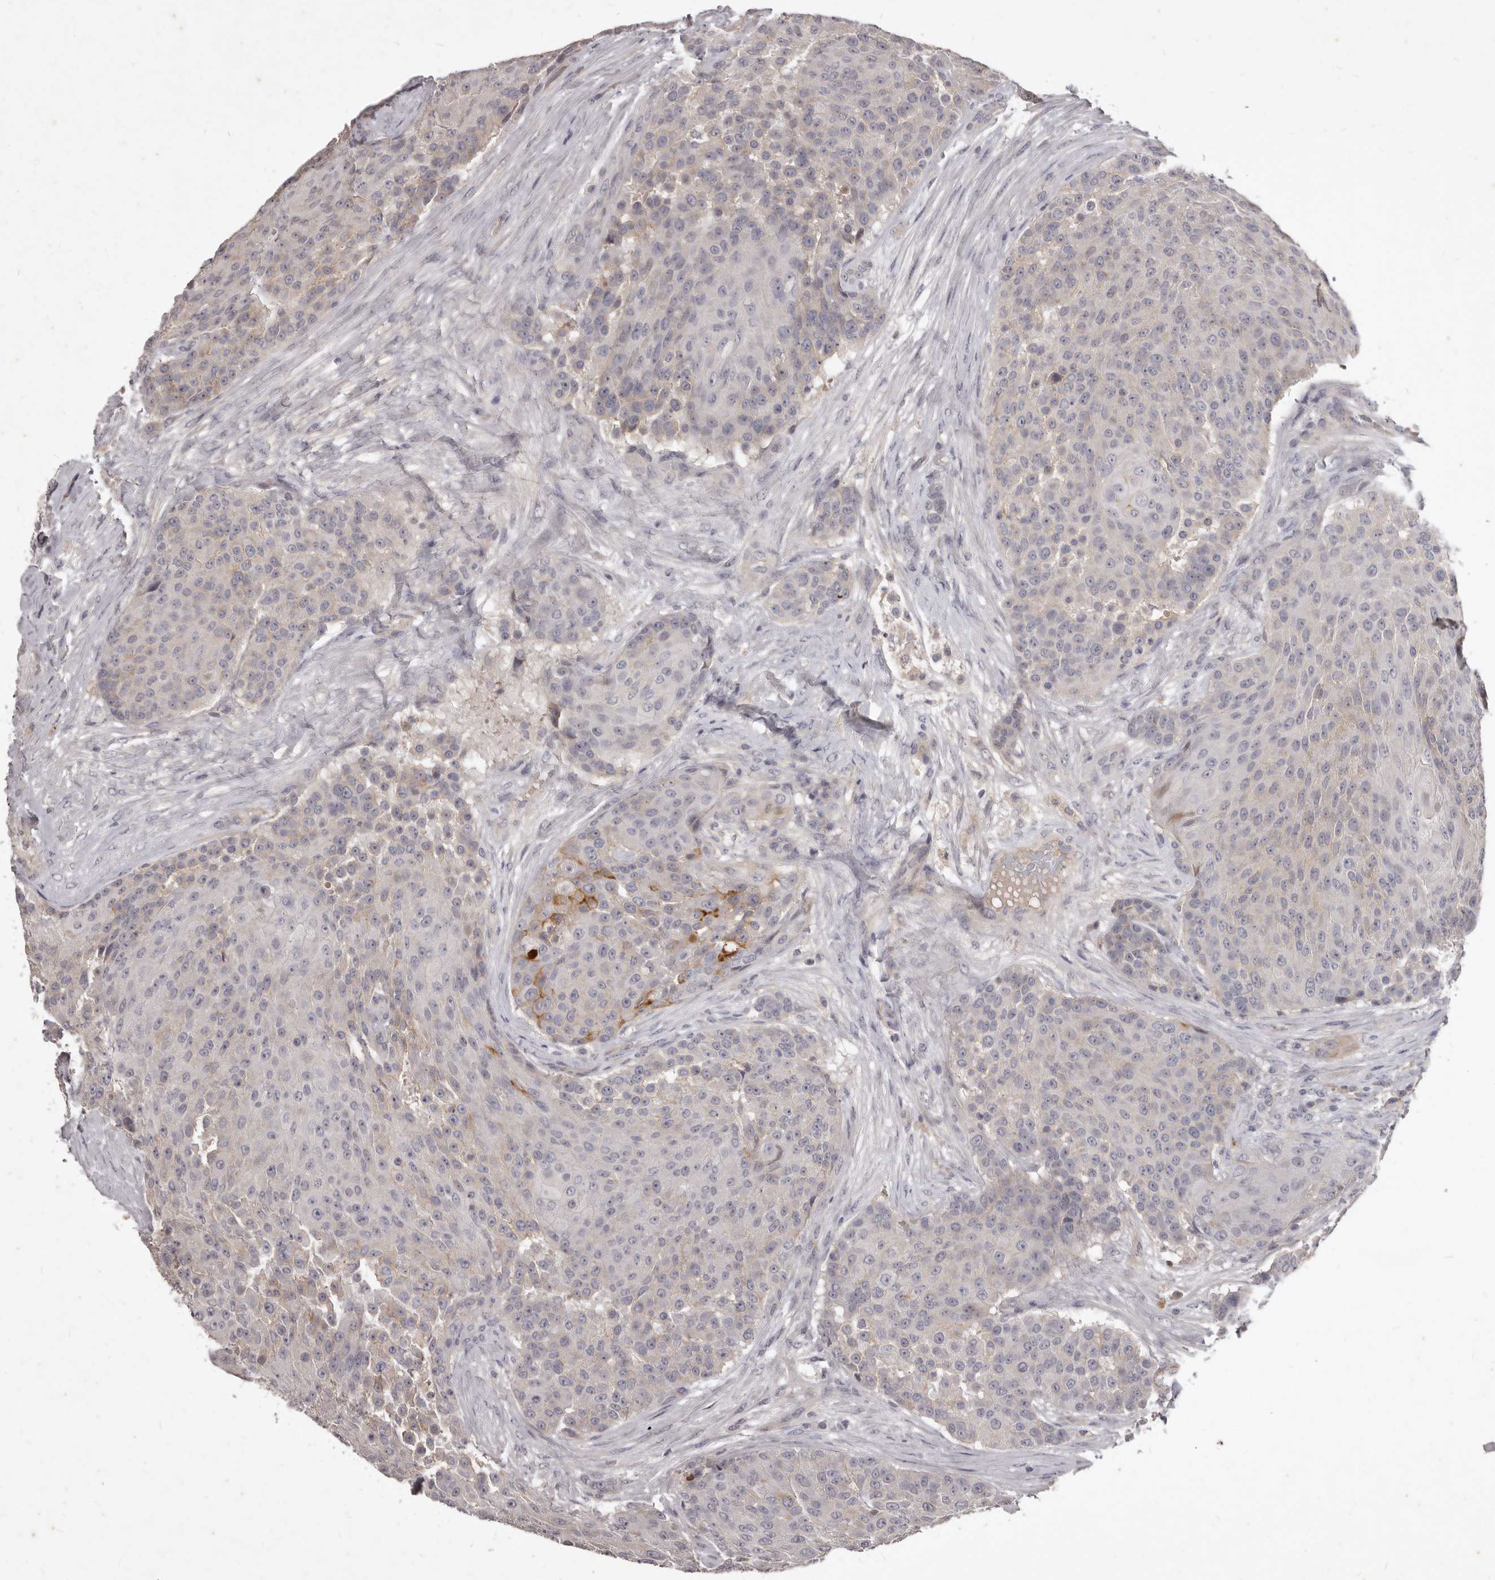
{"staining": {"intensity": "moderate", "quantity": "<25%", "location": "cytoplasmic/membranous"}, "tissue": "urothelial cancer", "cell_type": "Tumor cells", "image_type": "cancer", "snomed": [{"axis": "morphology", "description": "Urothelial carcinoma, High grade"}, {"axis": "topography", "description": "Urinary bladder"}], "caption": "About <25% of tumor cells in urothelial carcinoma (high-grade) exhibit moderate cytoplasmic/membranous protein staining as visualized by brown immunohistochemical staining.", "gene": "GPRC5C", "patient": {"sex": "female", "age": 63}}